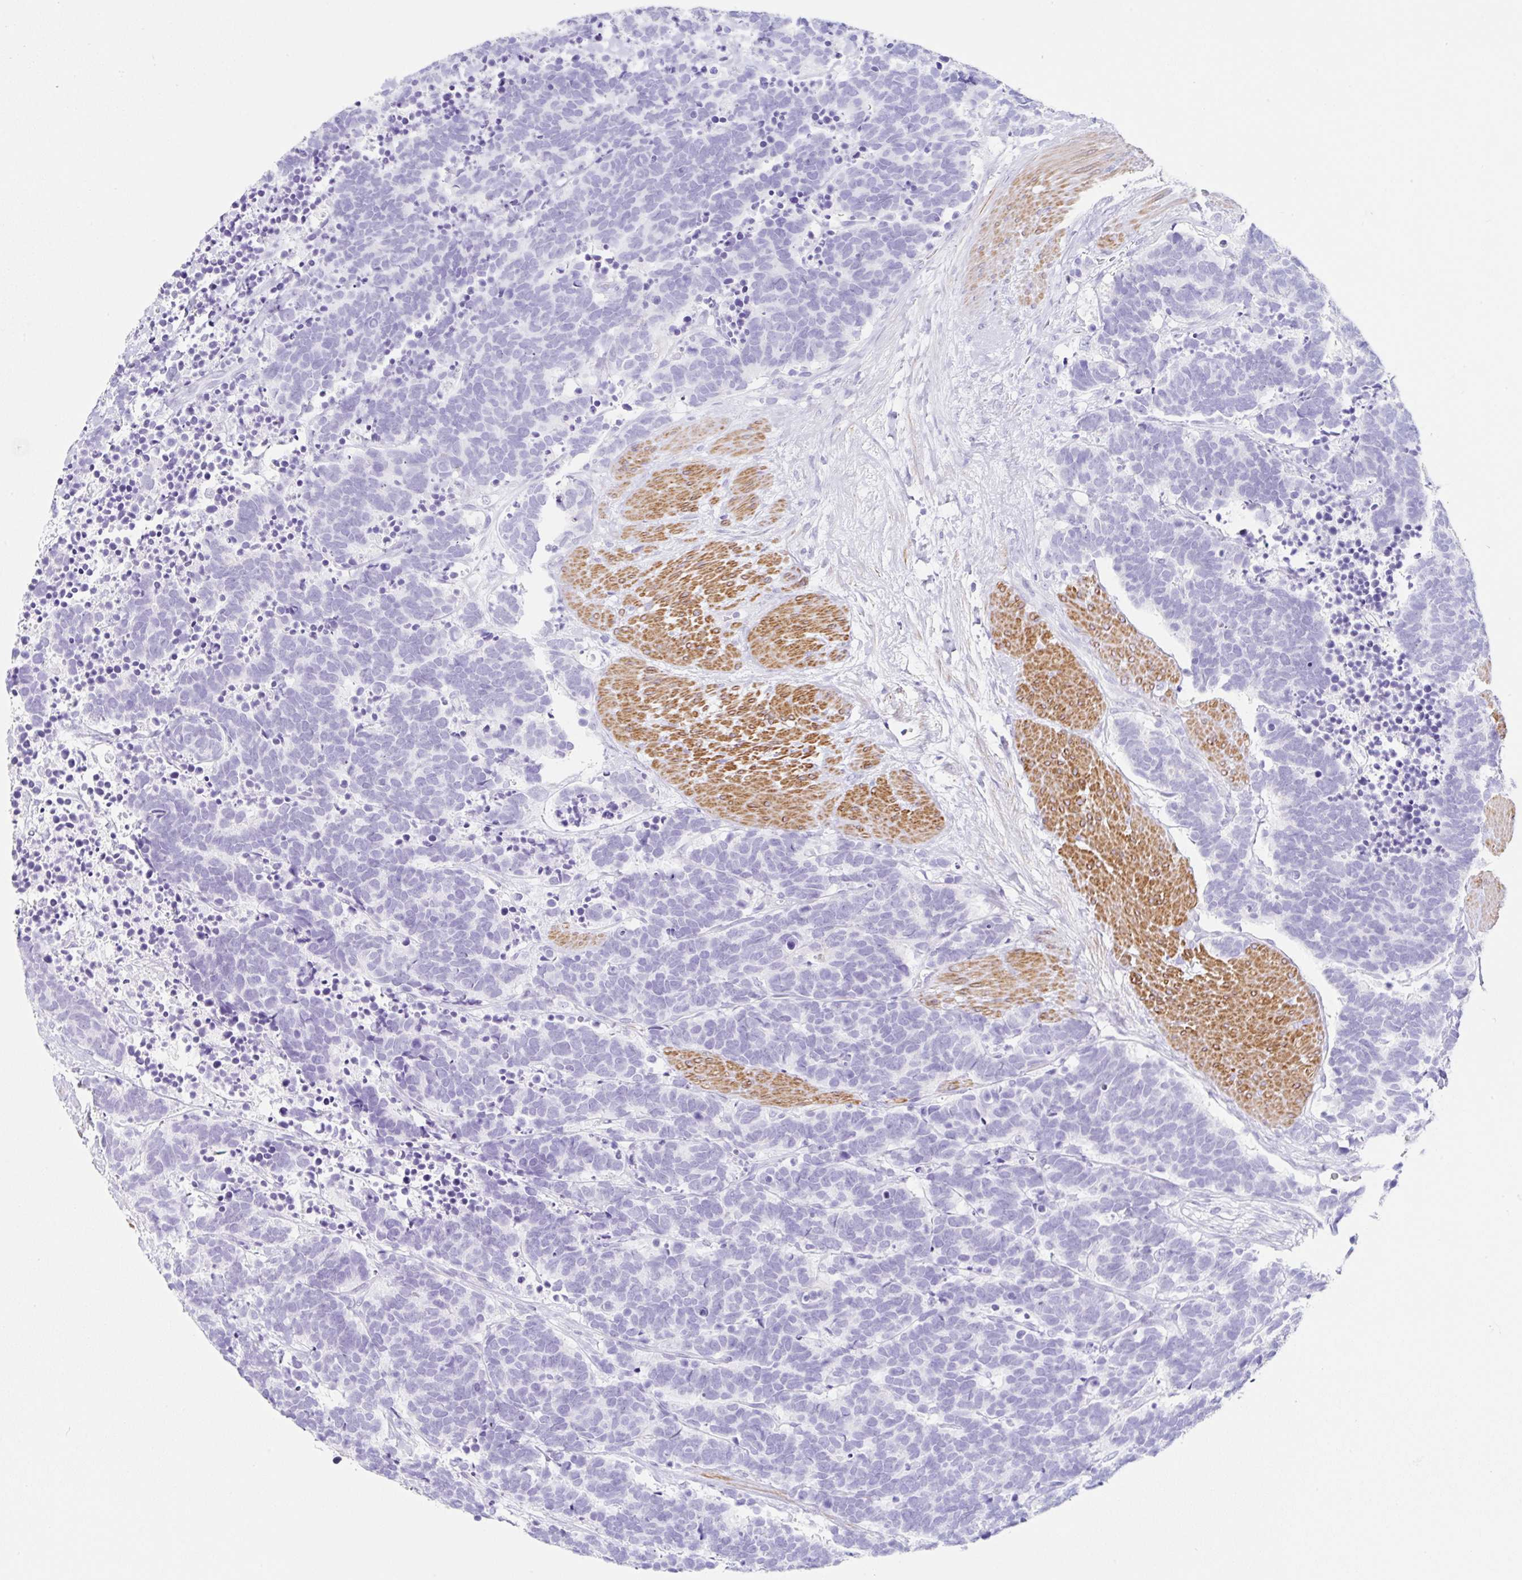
{"staining": {"intensity": "negative", "quantity": "none", "location": "none"}, "tissue": "carcinoid", "cell_type": "Tumor cells", "image_type": "cancer", "snomed": [{"axis": "morphology", "description": "Carcinoma, NOS"}, {"axis": "morphology", "description": "Carcinoid, malignant, NOS"}, {"axis": "topography", "description": "Prostate"}], "caption": "High power microscopy micrograph of an IHC photomicrograph of carcinoma, revealing no significant staining in tumor cells.", "gene": "CLDND2", "patient": {"sex": "male", "age": 57}}